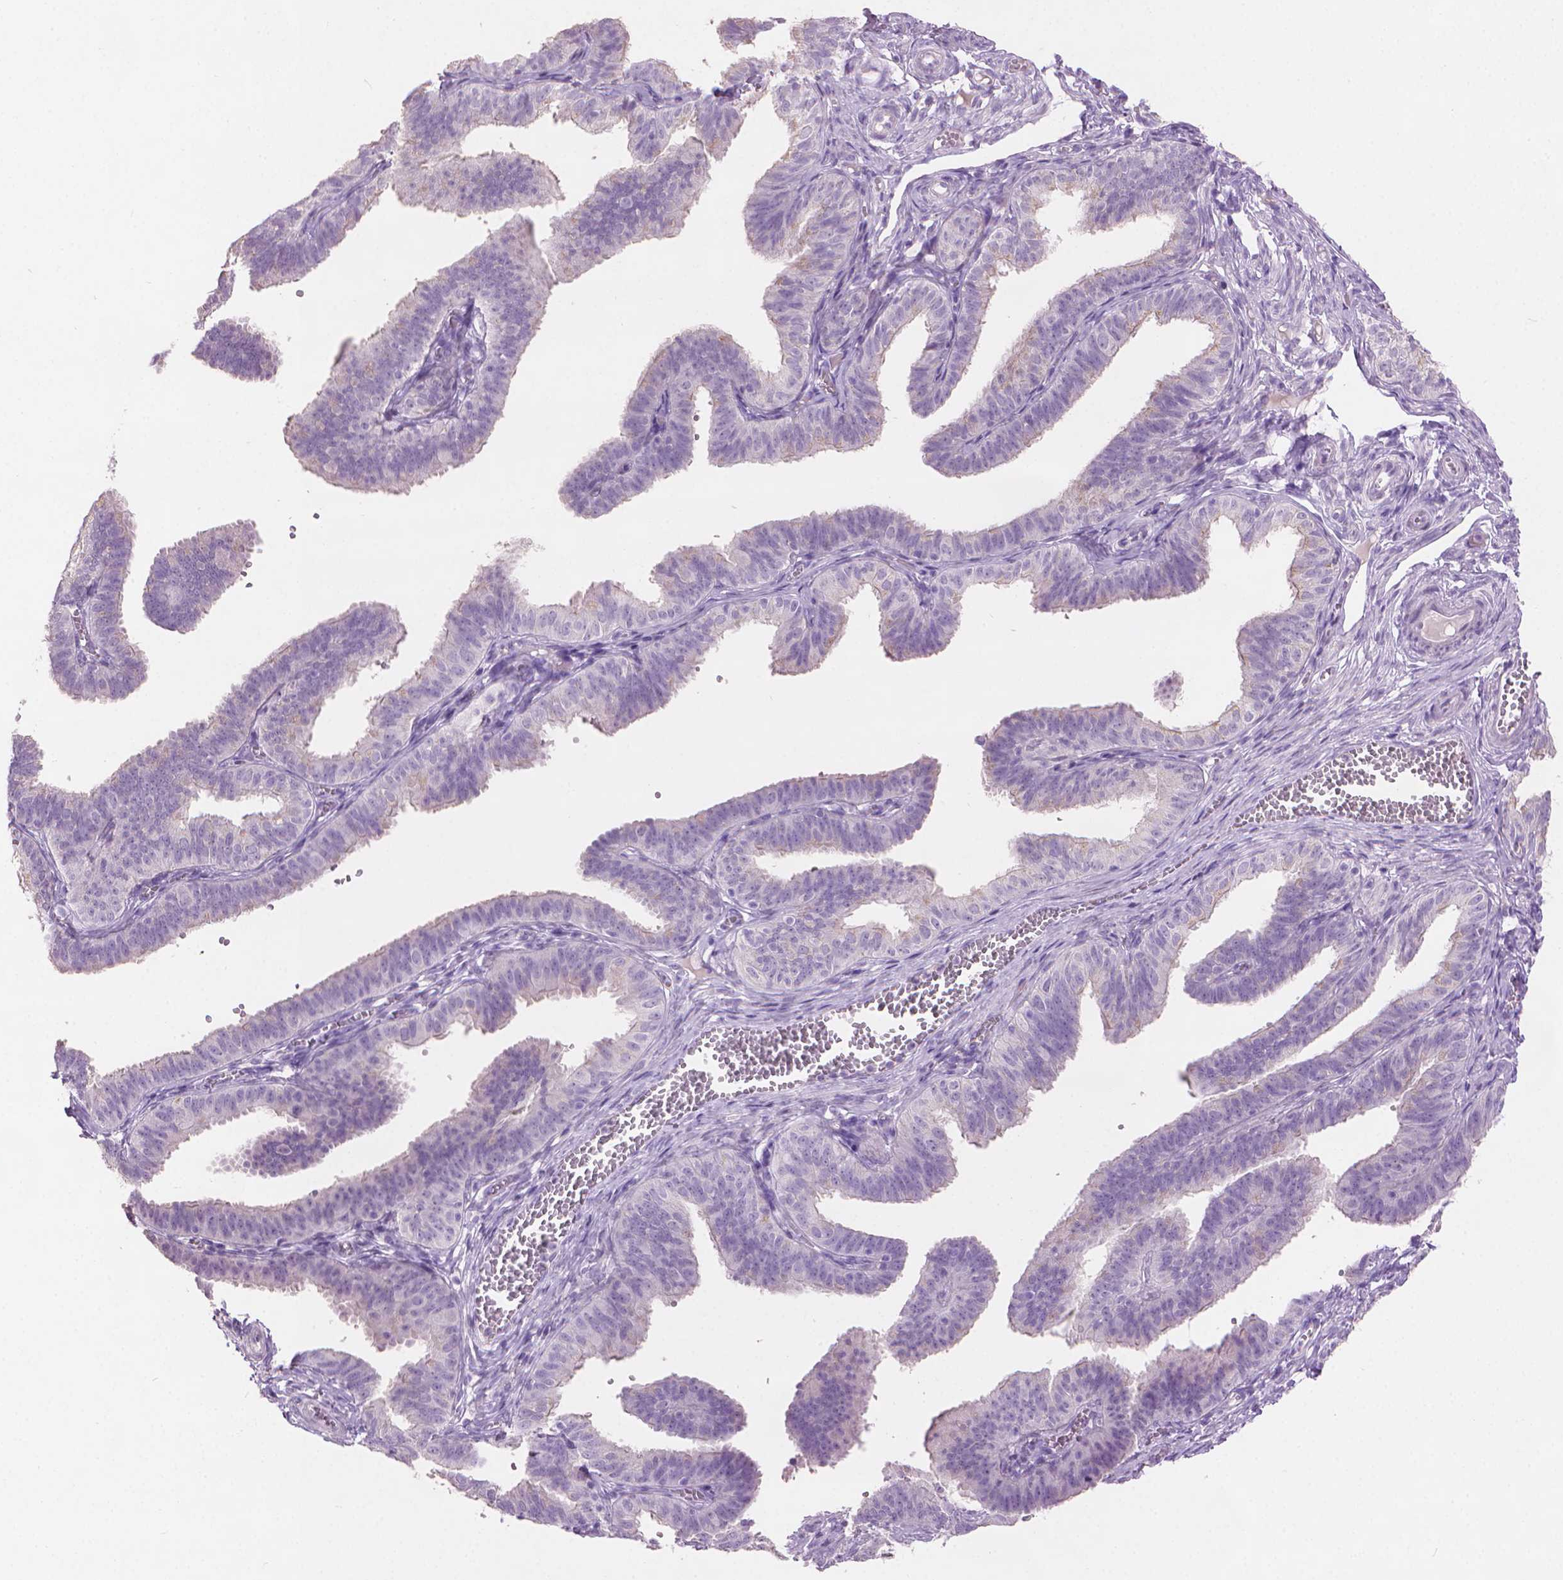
{"staining": {"intensity": "negative", "quantity": "none", "location": "none"}, "tissue": "fallopian tube", "cell_type": "Glandular cells", "image_type": "normal", "snomed": [{"axis": "morphology", "description": "Normal tissue, NOS"}, {"axis": "topography", "description": "Fallopian tube"}], "caption": "Immunohistochemistry (IHC) histopathology image of benign fallopian tube: fallopian tube stained with DAB demonstrates no significant protein expression in glandular cells. (Brightfield microscopy of DAB immunohistochemistry (IHC) at high magnification).", "gene": "MLANA", "patient": {"sex": "female", "age": 25}}